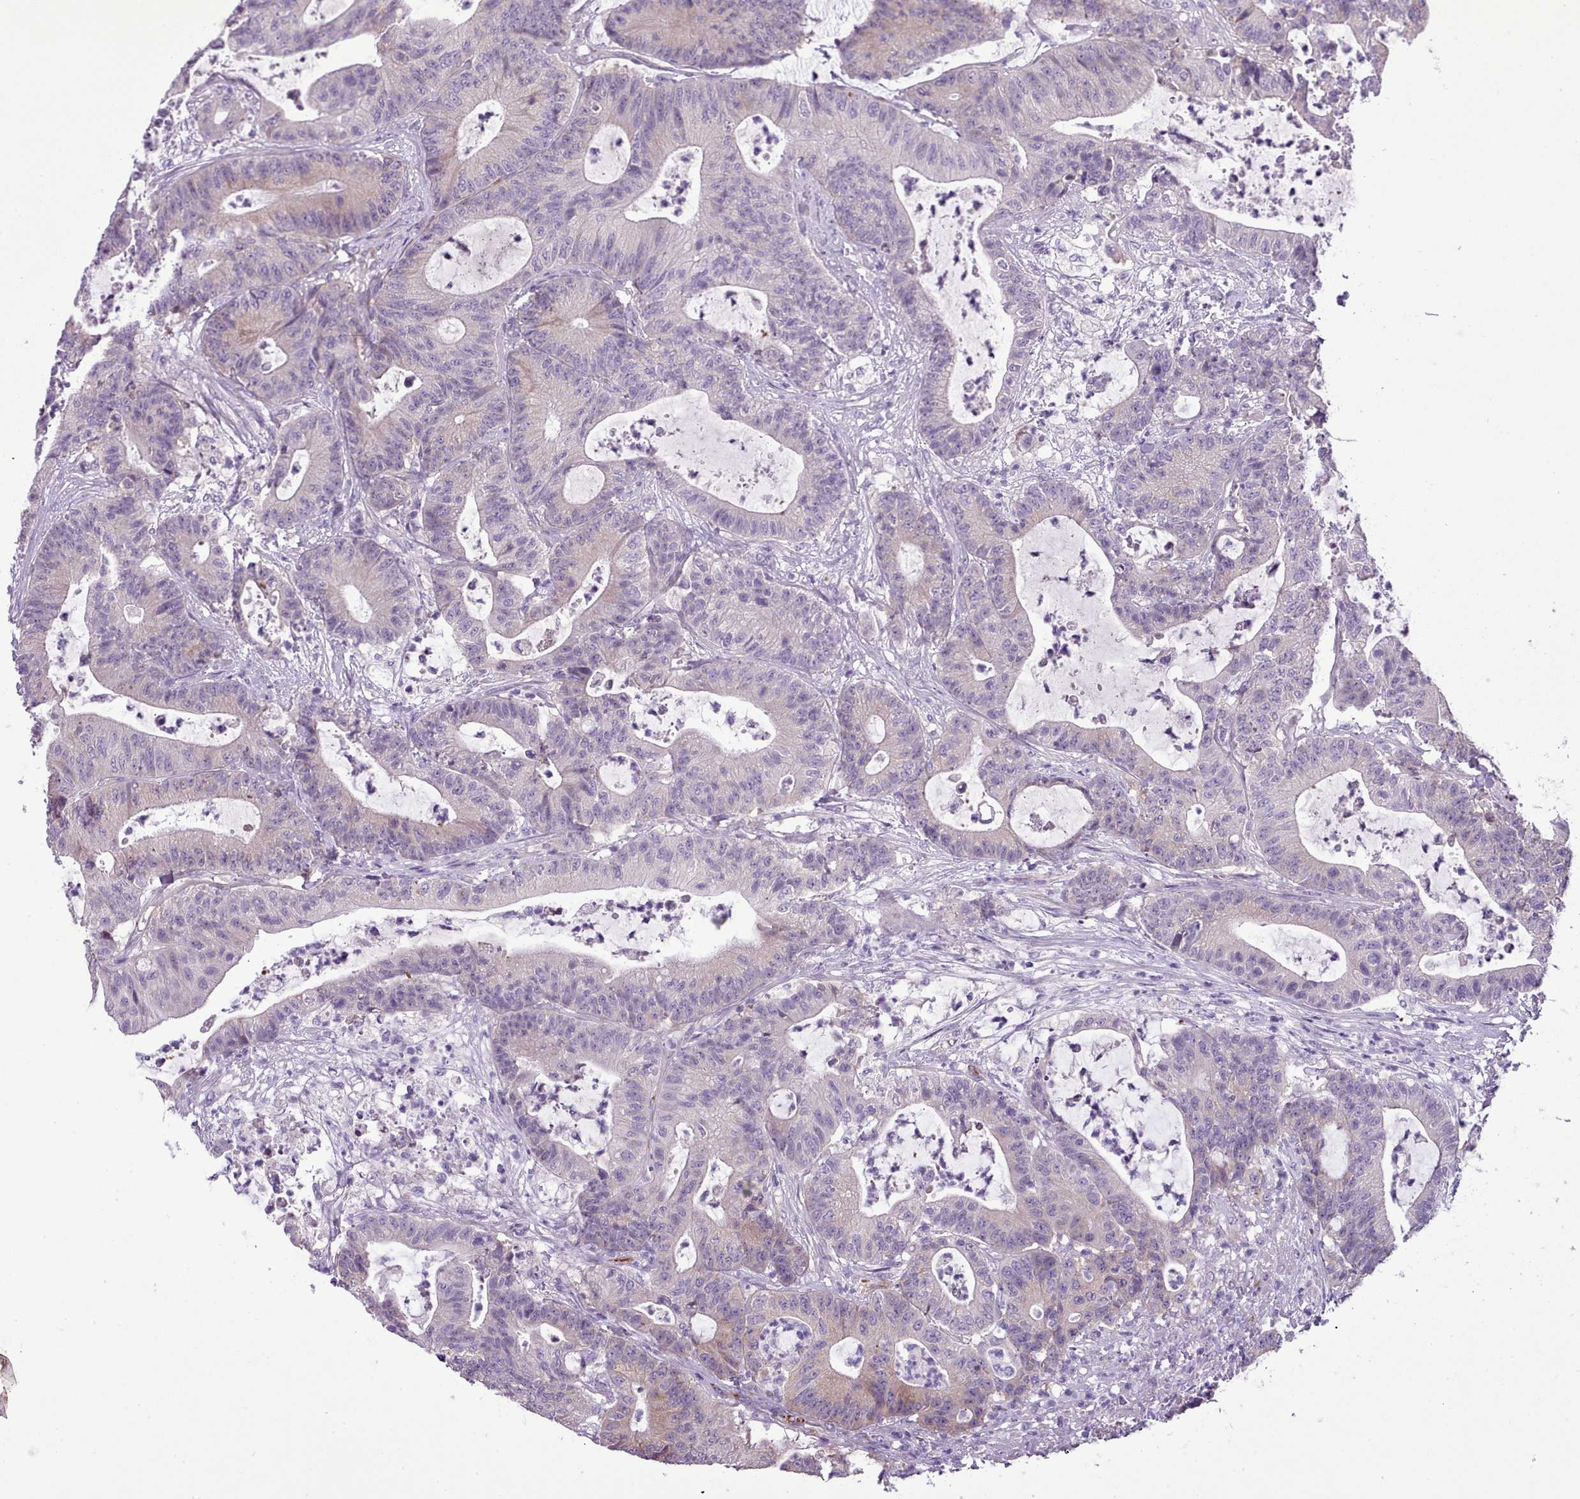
{"staining": {"intensity": "weak", "quantity": "<25%", "location": "cytoplasmic/membranous"}, "tissue": "colorectal cancer", "cell_type": "Tumor cells", "image_type": "cancer", "snomed": [{"axis": "morphology", "description": "Adenocarcinoma, NOS"}, {"axis": "topography", "description": "Colon"}], "caption": "Protein analysis of colorectal cancer shows no significant staining in tumor cells.", "gene": "SETX", "patient": {"sex": "female", "age": 84}}